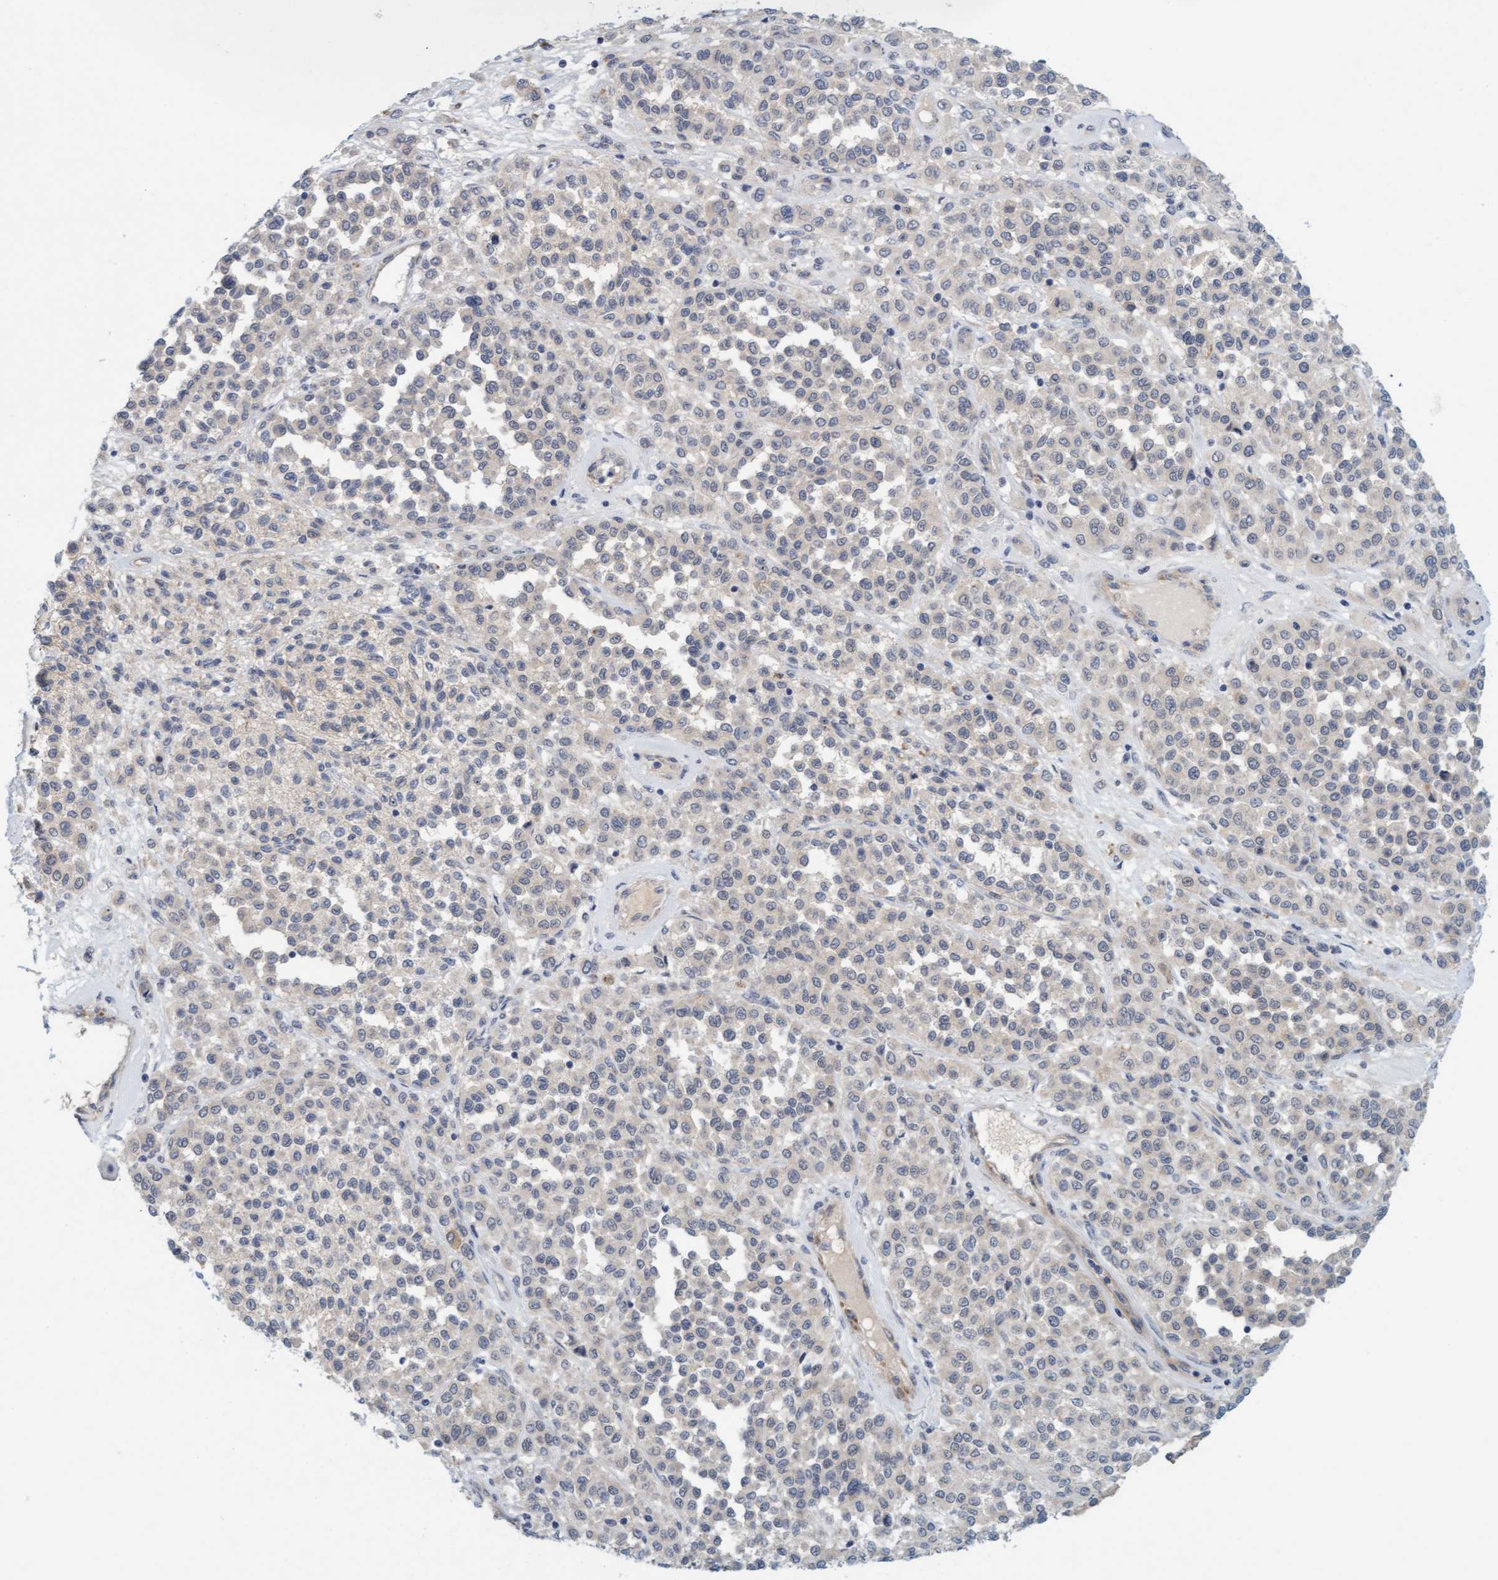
{"staining": {"intensity": "negative", "quantity": "none", "location": "none"}, "tissue": "melanoma", "cell_type": "Tumor cells", "image_type": "cancer", "snomed": [{"axis": "morphology", "description": "Malignant melanoma, Metastatic site"}, {"axis": "topography", "description": "Pancreas"}], "caption": "High magnification brightfield microscopy of melanoma stained with DAB (3,3'-diaminobenzidine) (brown) and counterstained with hematoxylin (blue): tumor cells show no significant expression. (Stains: DAB (3,3'-diaminobenzidine) IHC with hematoxylin counter stain, Microscopy: brightfield microscopy at high magnification).", "gene": "TSTD2", "patient": {"sex": "female", "age": 30}}